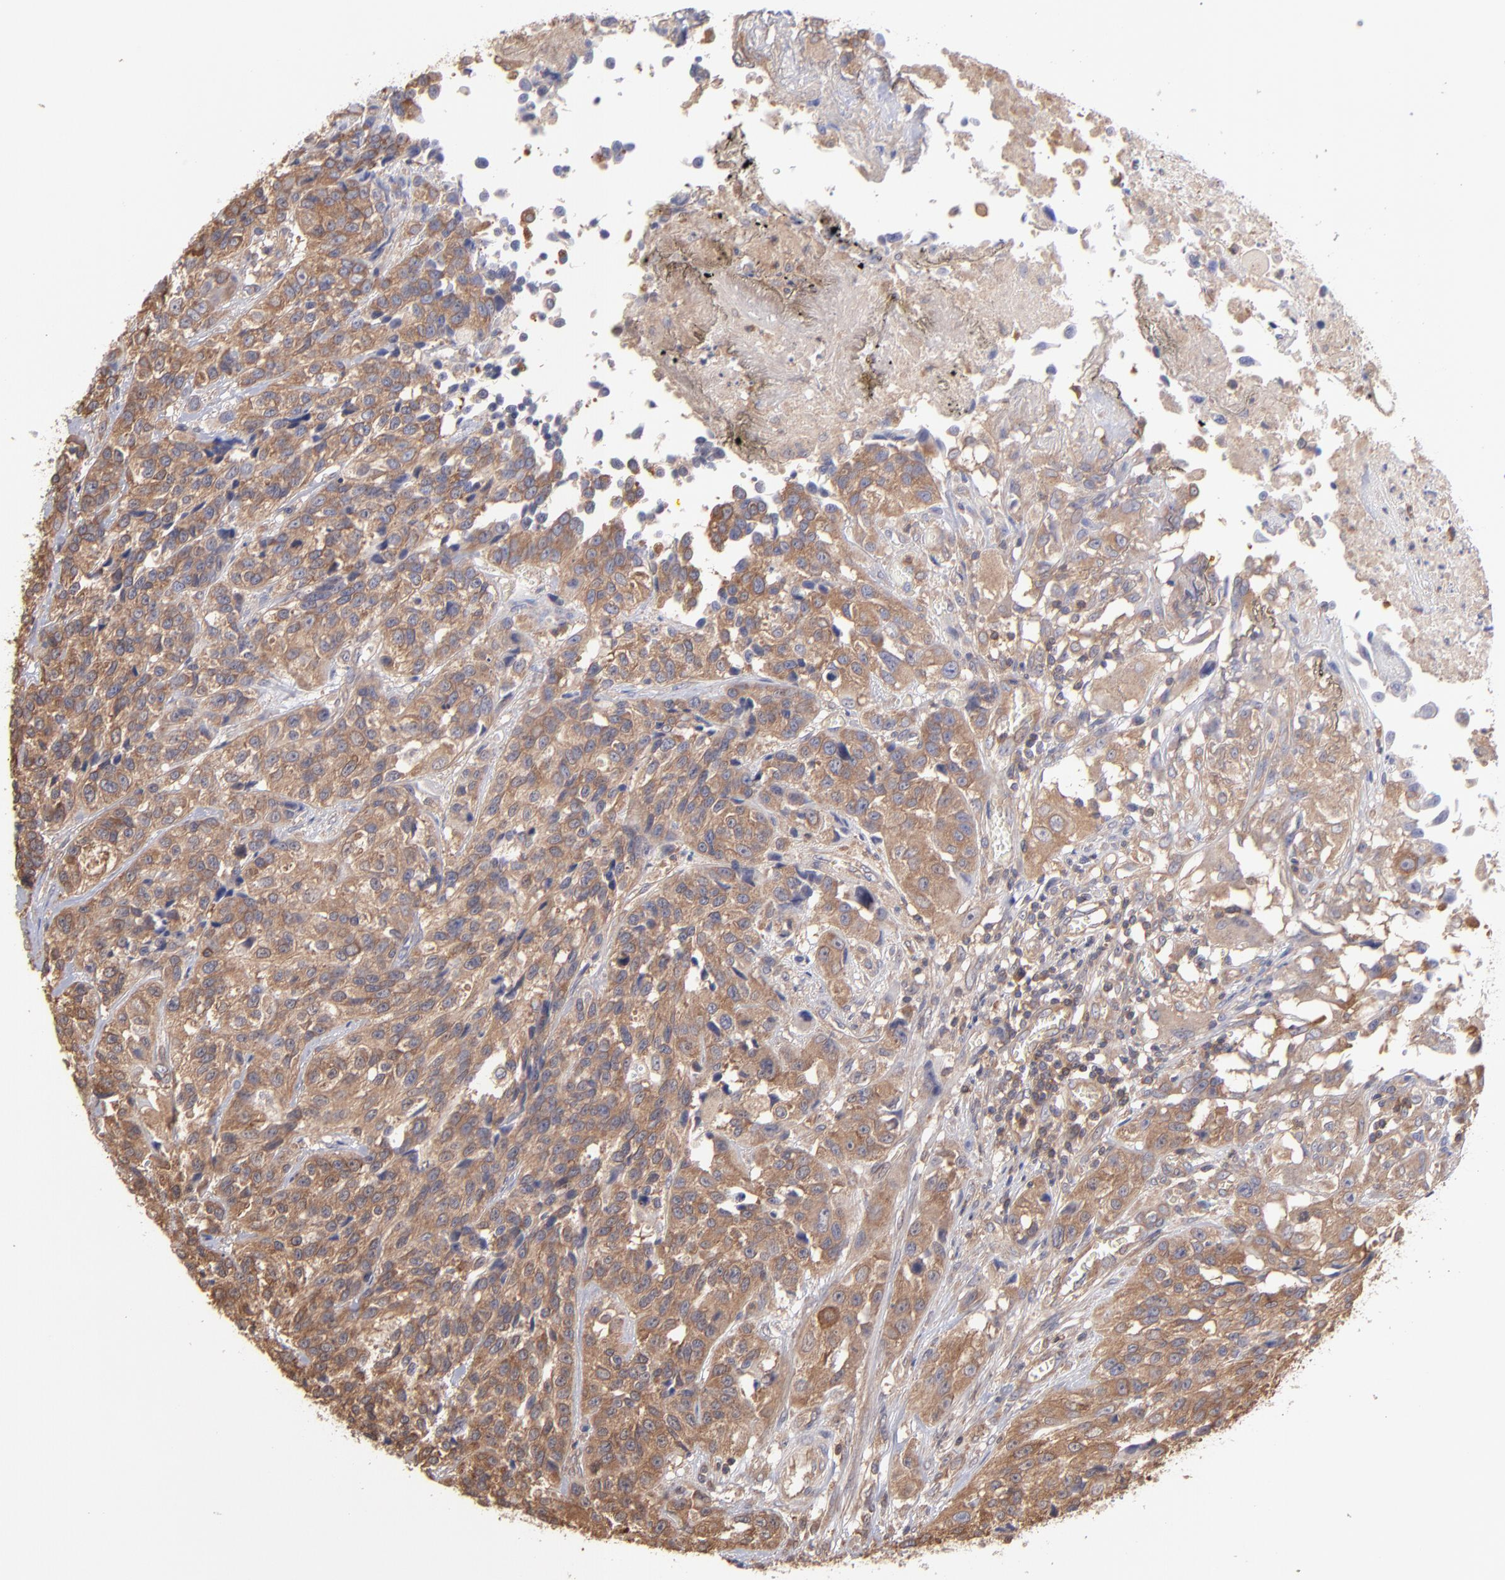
{"staining": {"intensity": "strong", "quantity": ">75%", "location": "cytoplasmic/membranous"}, "tissue": "urothelial cancer", "cell_type": "Tumor cells", "image_type": "cancer", "snomed": [{"axis": "morphology", "description": "Urothelial carcinoma, High grade"}, {"axis": "topography", "description": "Urinary bladder"}], "caption": "Protein staining of urothelial carcinoma (high-grade) tissue exhibits strong cytoplasmic/membranous expression in about >75% of tumor cells. Using DAB (3,3'-diaminobenzidine) (brown) and hematoxylin (blue) stains, captured at high magnification using brightfield microscopy.", "gene": "MAP2K2", "patient": {"sex": "female", "age": 81}}